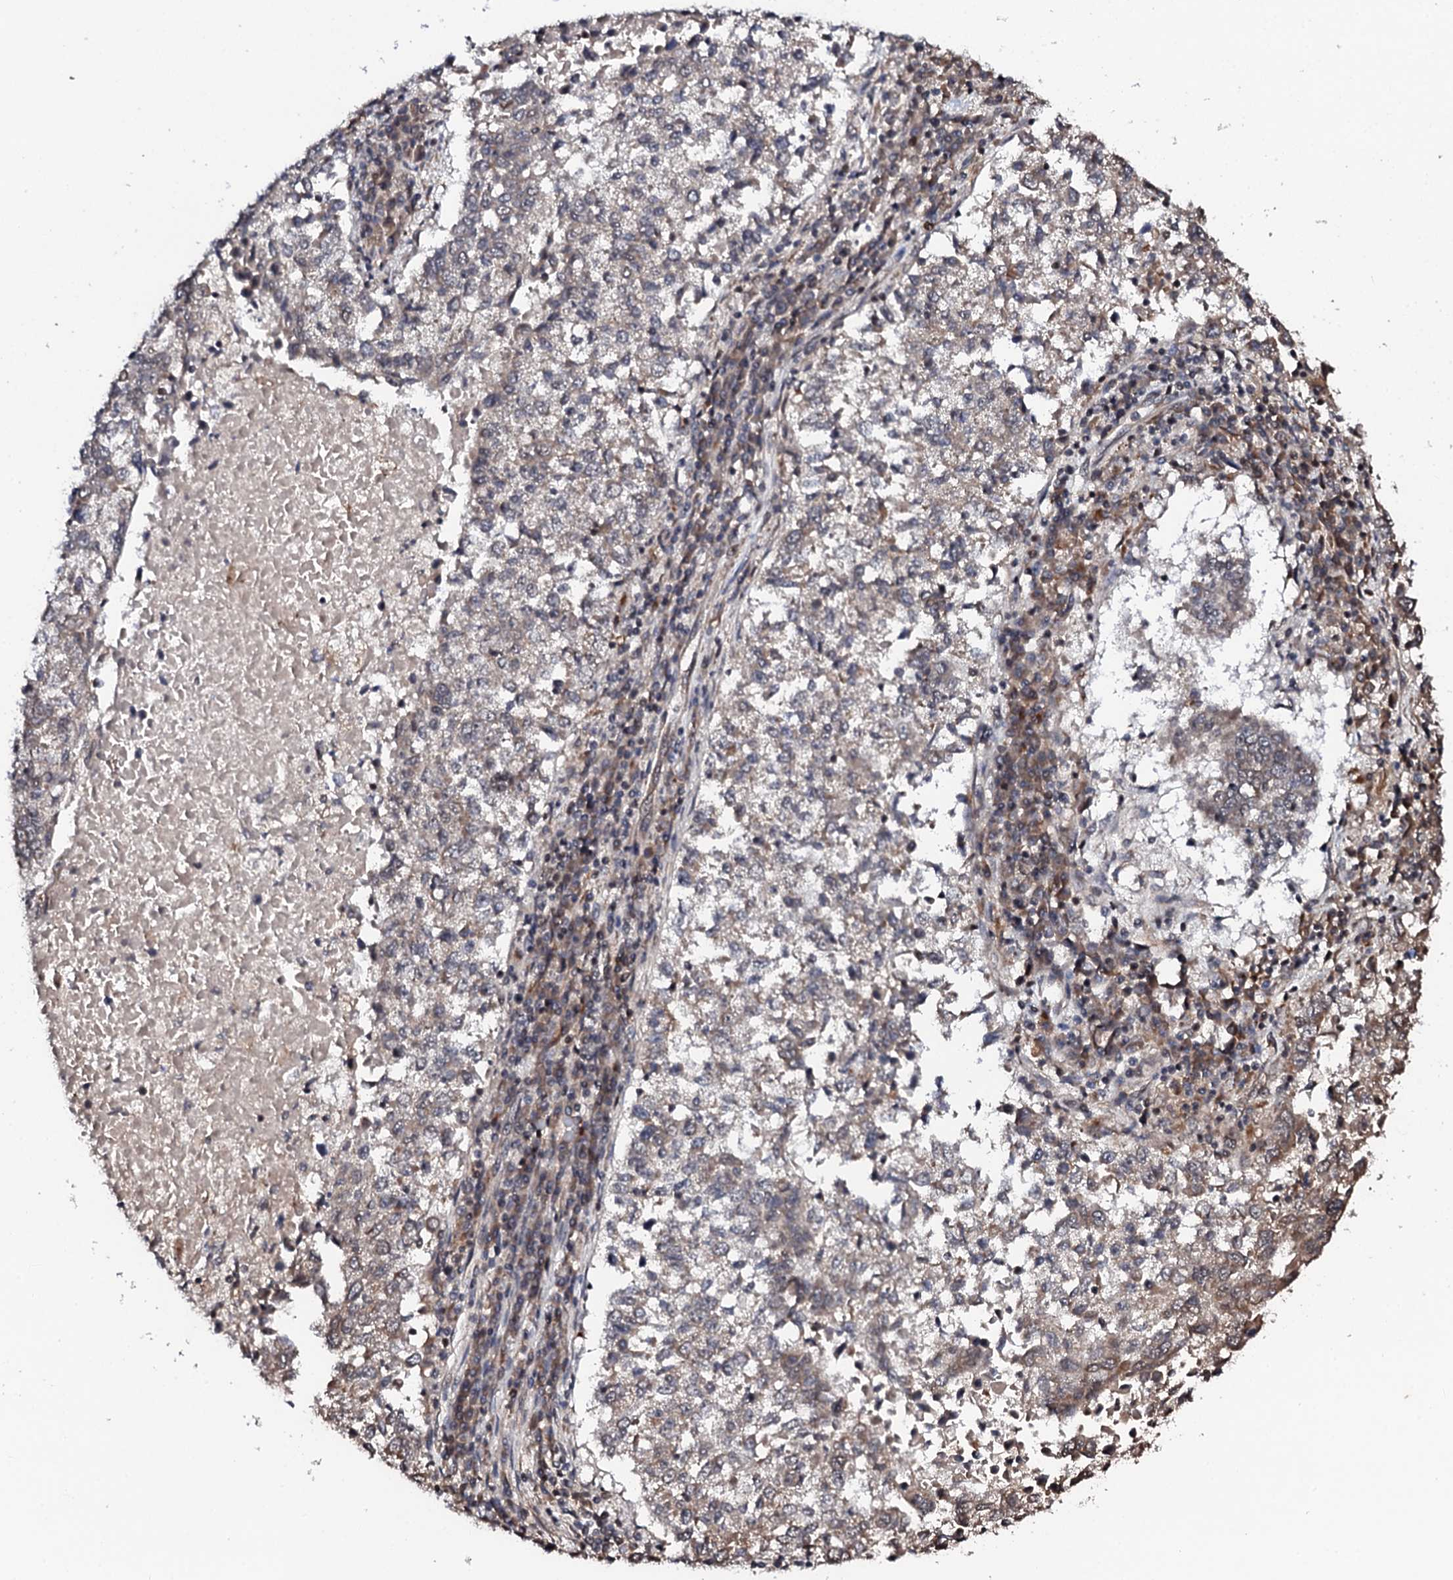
{"staining": {"intensity": "weak", "quantity": "<25%", "location": "cytoplasmic/membranous"}, "tissue": "lung cancer", "cell_type": "Tumor cells", "image_type": "cancer", "snomed": [{"axis": "morphology", "description": "Squamous cell carcinoma, NOS"}, {"axis": "topography", "description": "Lung"}], "caption": "Human lung cancer stained for a protein using immunohistochemistry (IHC) reveals no staining in tumor cells.", "gene": "FAM111A", "patient": {"sex": "male", "age": 73}}